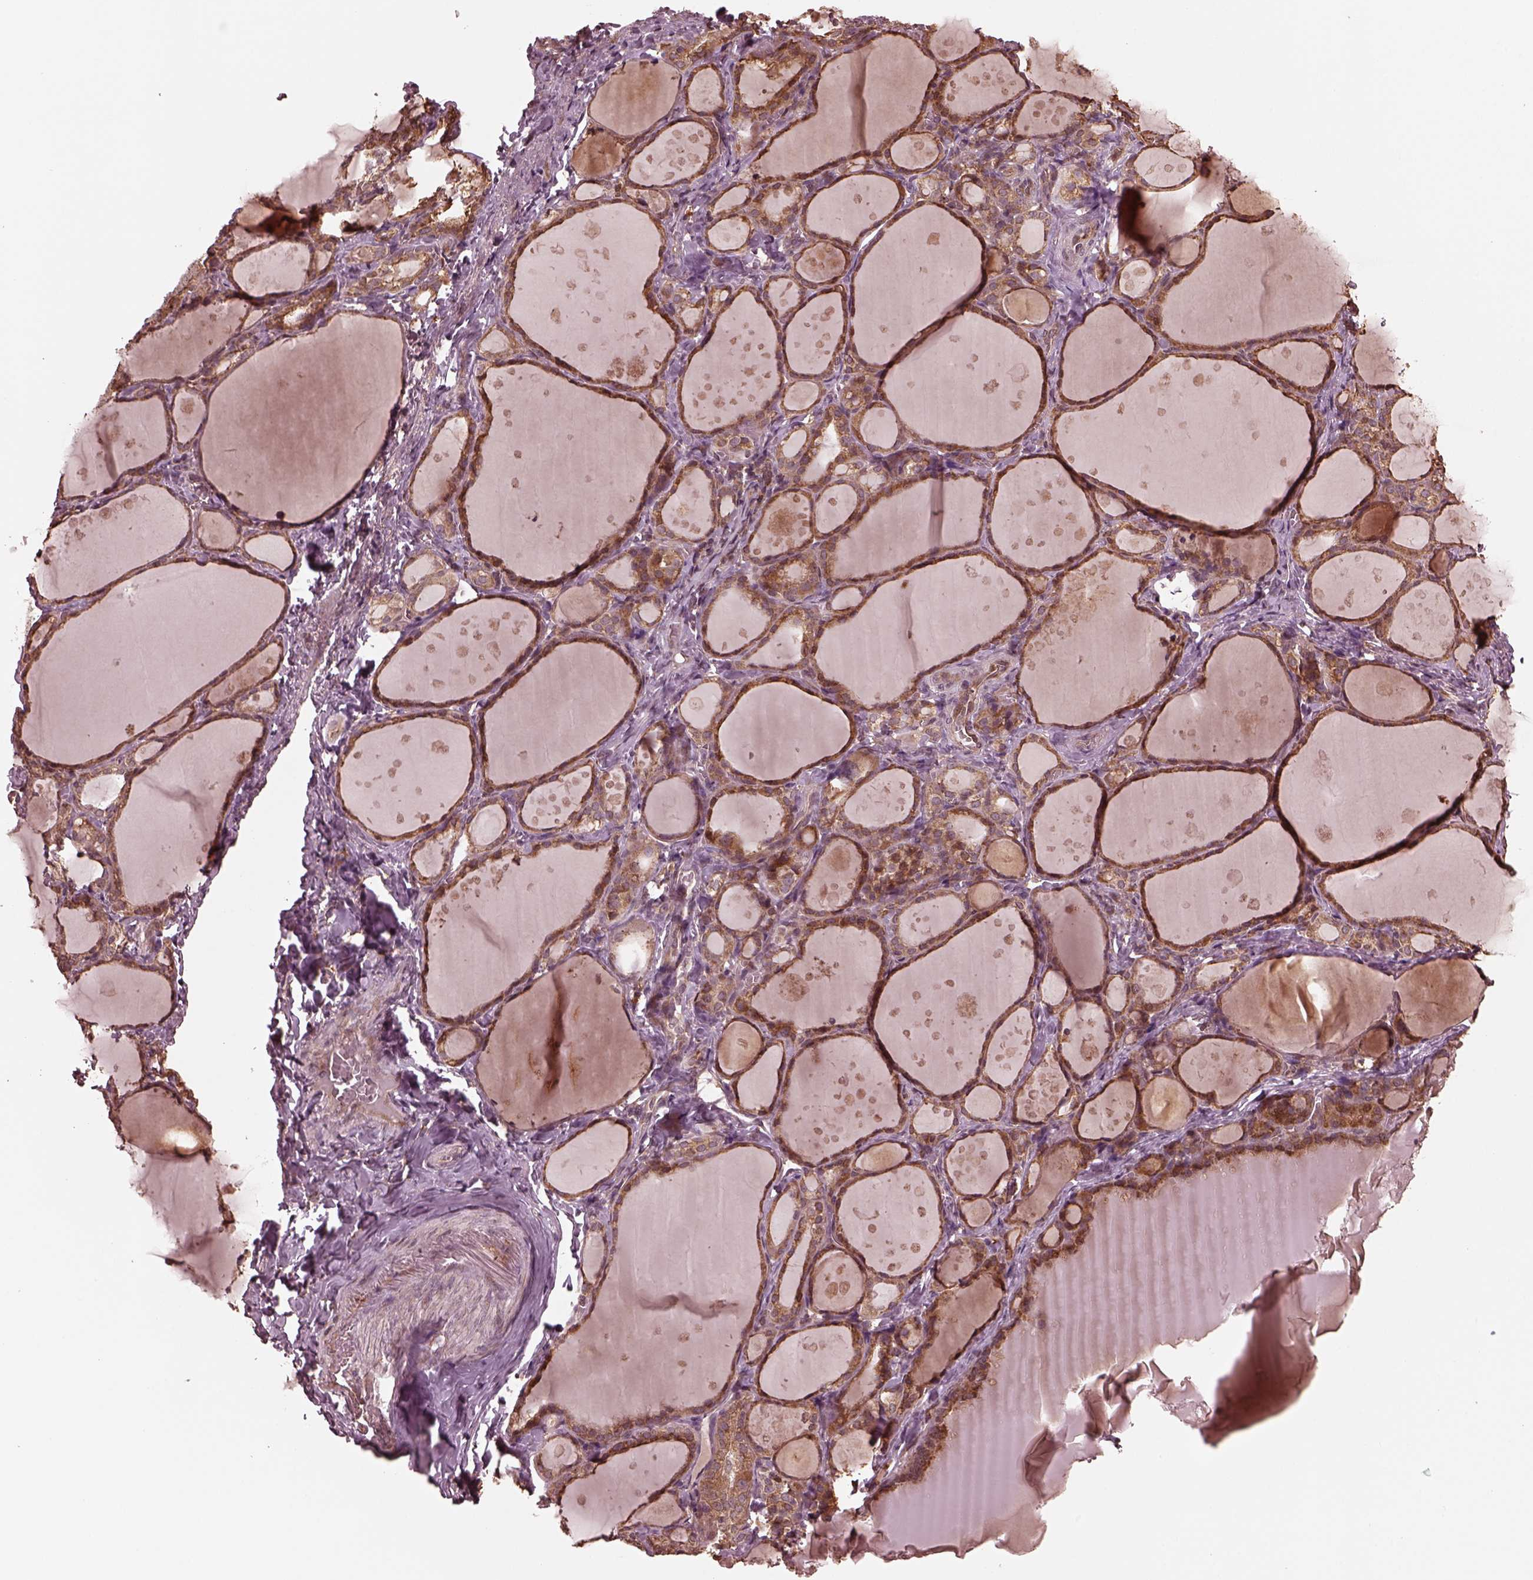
{"staining": {"intensity": "moderate", "quantity": ">75%", "location": "cytoplasmic/membranous"}, "tissue": "thyroid gland", "cell_type": "Glandular cells", "image_type": "normal", "snomed": [{"axis": "morphology", "description": "Normal tissue, NOS"}, {"axis": "topography", "description": "Thyroid gland"}], "caption": "Immunohistochemistry image of normal thyroid gland: human thyroid gland stained using immunohistochemistry (IHC) displays medium levels of moderate protein expression localized specifically in the cytoplasmic/membranous of glandular cells, appearing as a cytoplasmic/membranous brown color.", "gene": "ZNF292", "patient": {"sex": "male", "age": 68}}